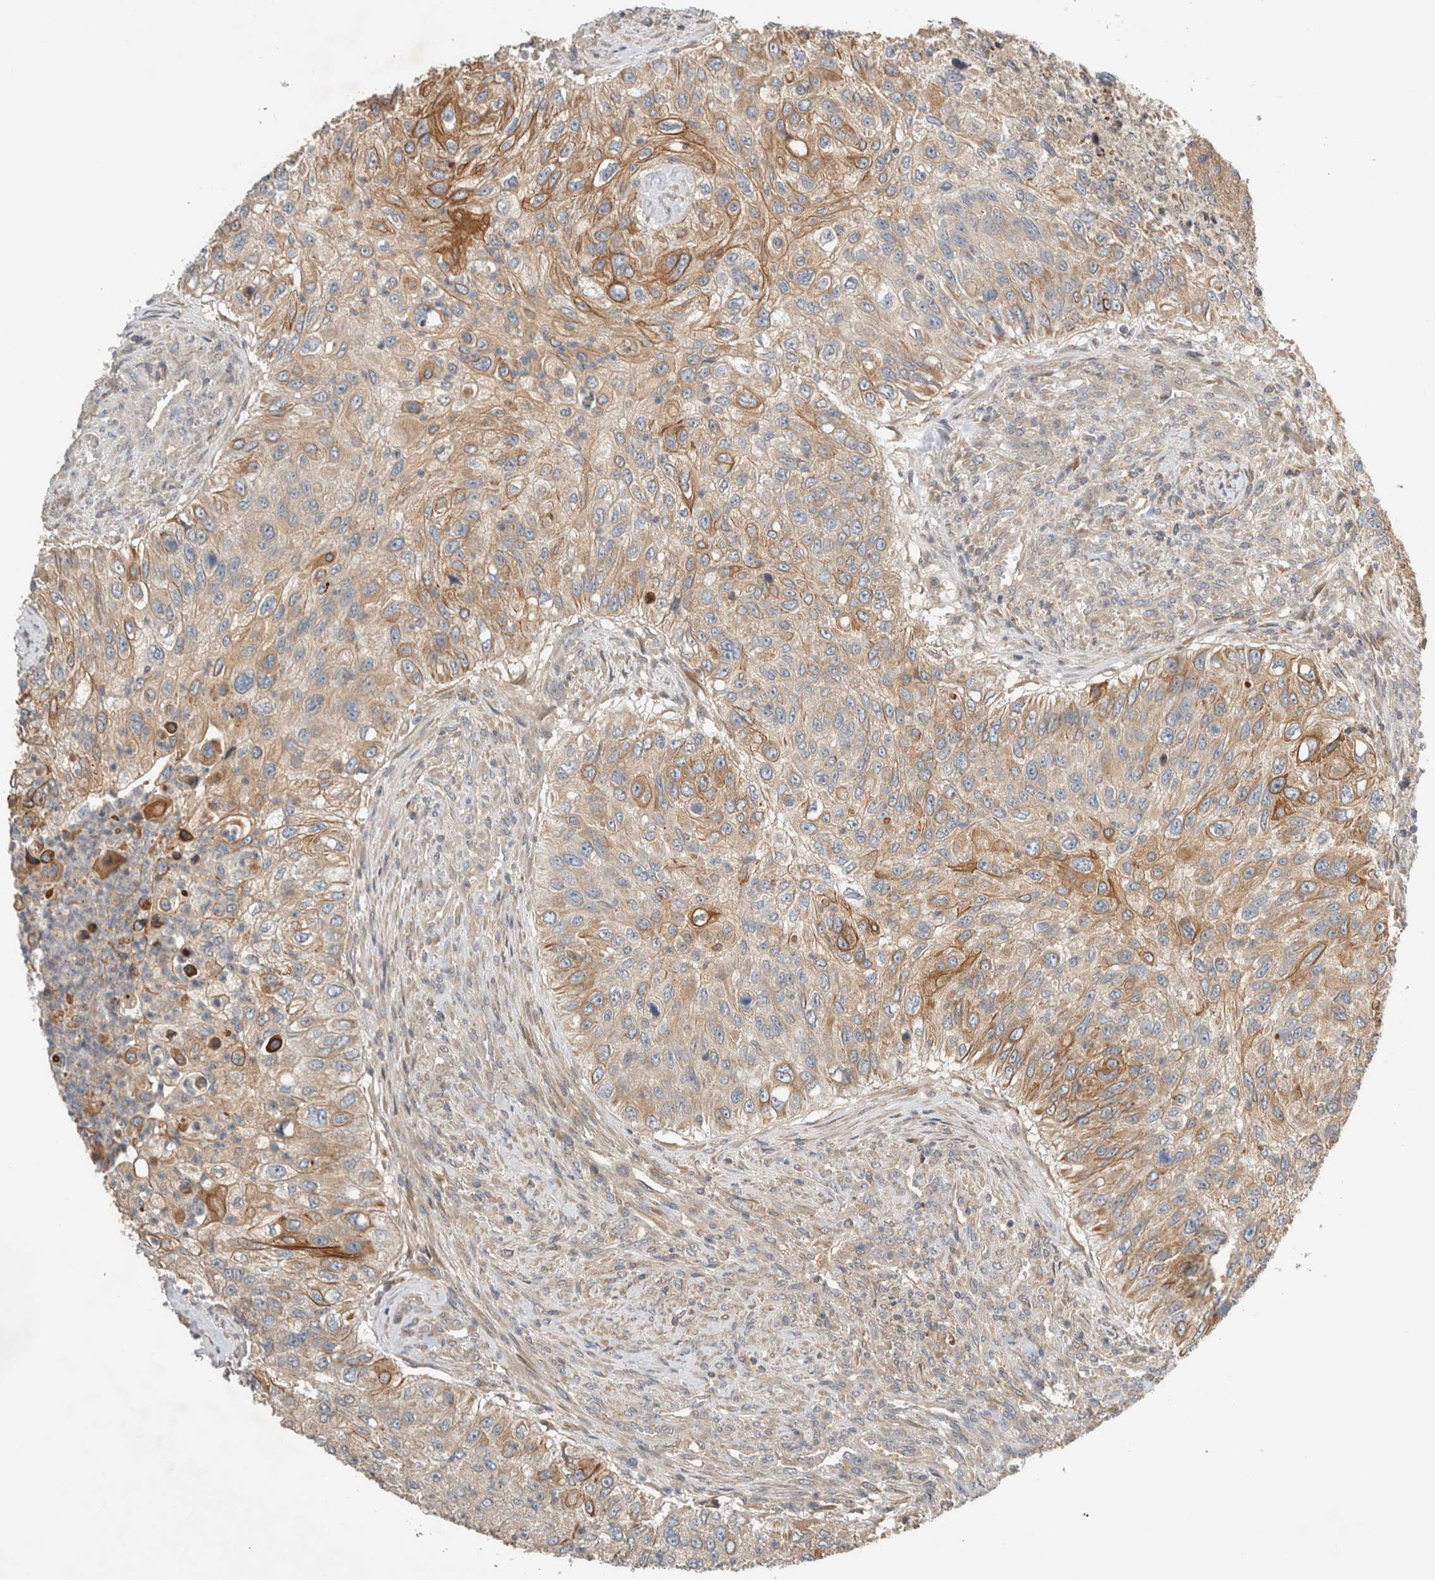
{"staining": {"intensity": "moderate", "quantity": "25%-75%", "location": "cytoplasmic/membranous"}, "tissue": "urothelial cancer", "cell_type": "Tumor cells", "image_type": "cancer", "snomed": [{"axis": "morphology", "description": "Urothelial carcinoma, High grade"}, {"axis": "topography", "description": "Urinary bladder"}], "caption": "High-magnification brightfield microscopy of high-grade urothelial carcinoma stained with DAB (brown) and counterstained with hematoxylin (blue). tumor cells exhibit moderate cytoplasmic/membranous expression is appreciated in approximately25%-75% of cells.", "gene": "ARMC9", "patient": {"sex": "female", "age": 60}}